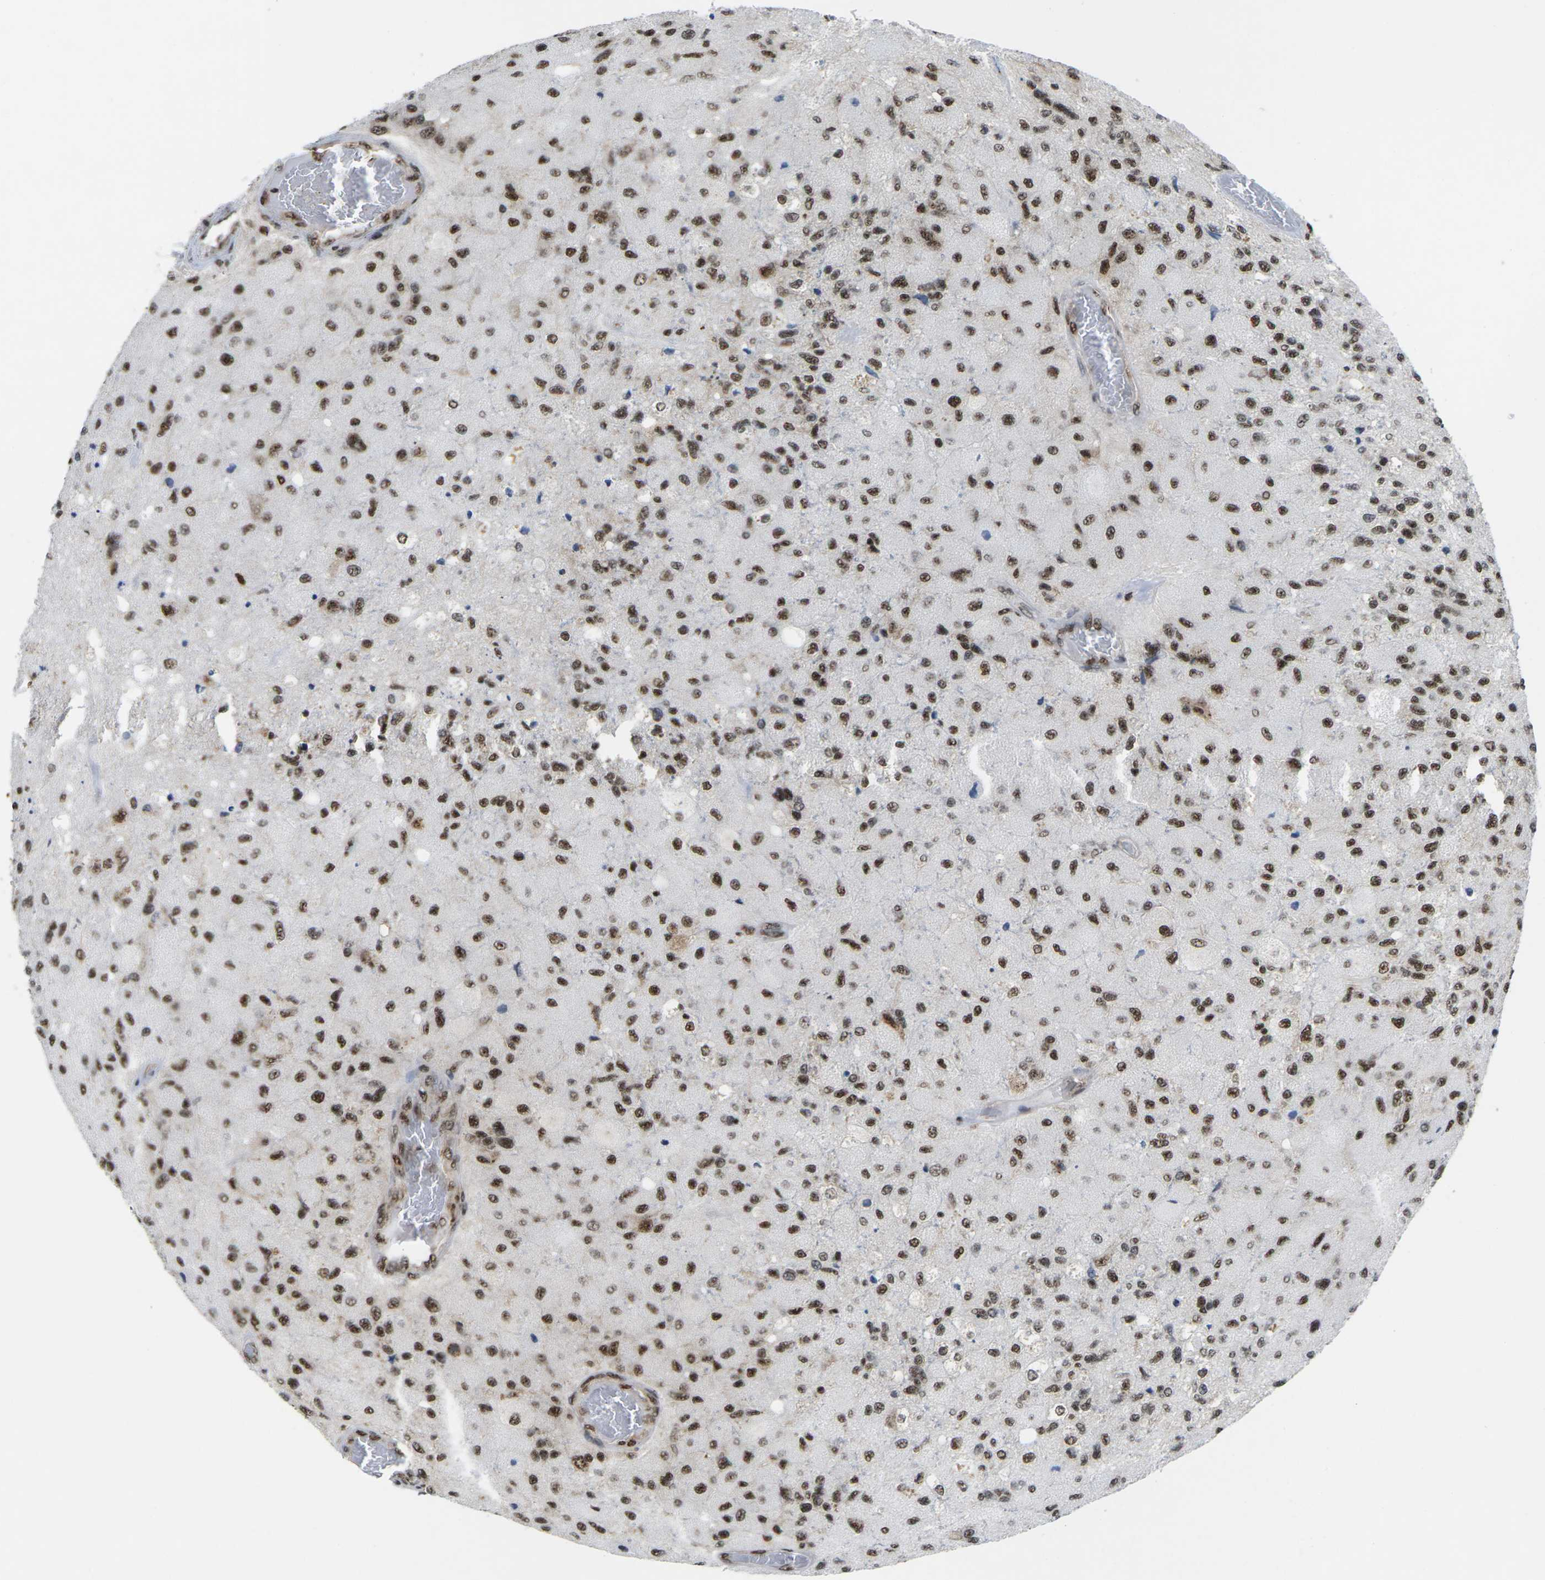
{"staining": {"intensity": "strong", "quantity": ">75%", "location": "nuclear"}, "tissue": "glioma", "cell_type": "Tumor cells", "image_type": "cancer", "snomed": [{"axis": "morphology", "description": "Normal tissue, NOS"}, {"axis": "morphology", "description": "Glioma, malignant, High grade"}, {"axis": "topography", "description": "Cerebral cortex"}], "caption": "This is a histology image of IHC staining of glioma, which shows strong staining in the nuclear of tumor cells.", "gene": "MAGOH", "patient": {"sex": "male", "age": 77}}